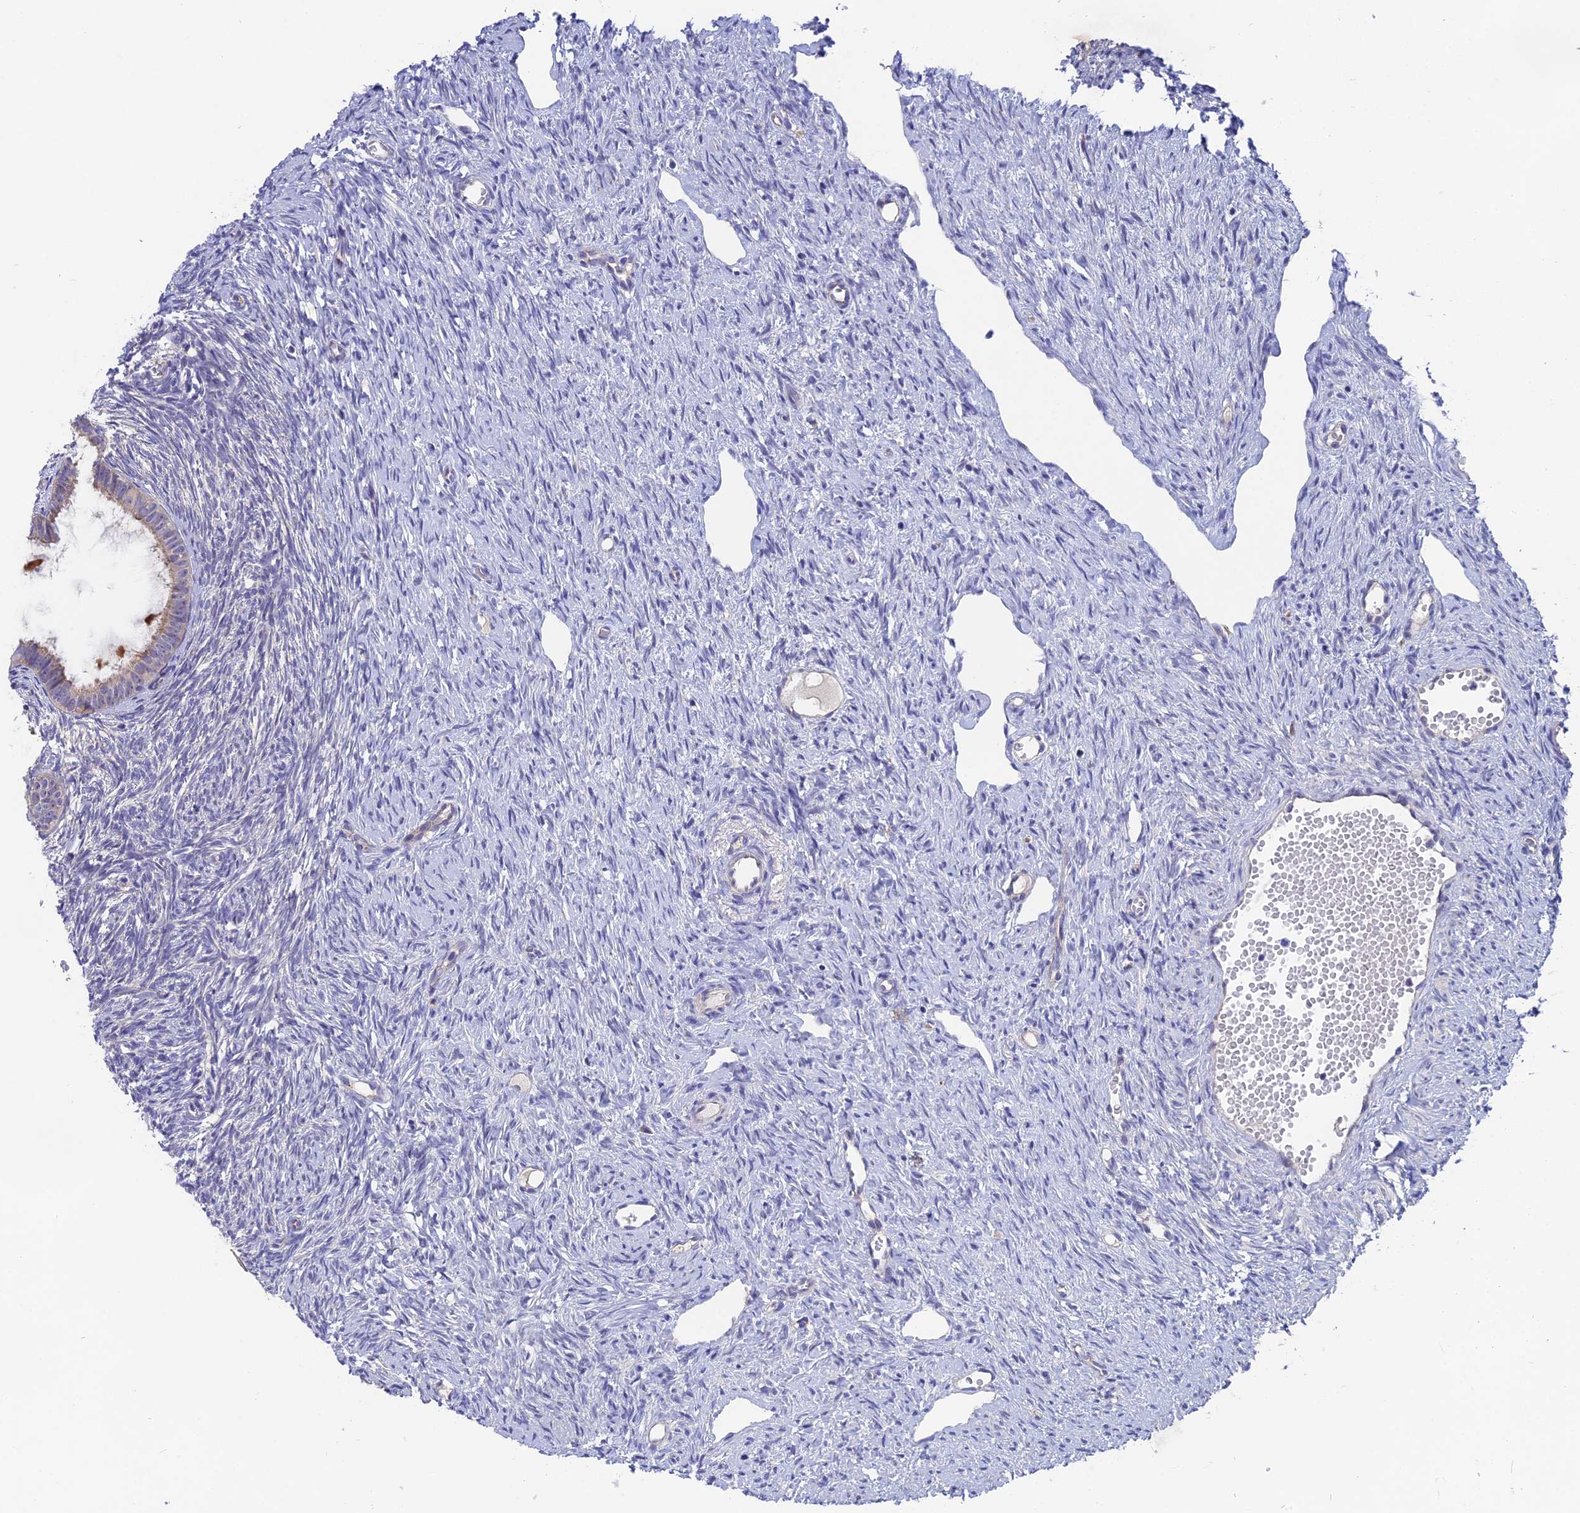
{"staining": {"intensity": "negative", "quantity": "none", "location": "none"}, "tissue": "ovary", "cell_type": "Follicle cells", "image_type": "normal", "snomed": [{"axis": "morphology", "description": "Normal tissue, NOS"}, {"axis": "topography", "description": "Ovary"}], "caption": "DAB (3,3'-diaminobenzidine) immunohistochemical staining of normal ovary shows no significant staining in follicle cells. (DAB (3,3'-diaminobenzidine) IHC, high magnification).", "gene": "TENT4B", "patient": {"sex": "female", "age": 51}}